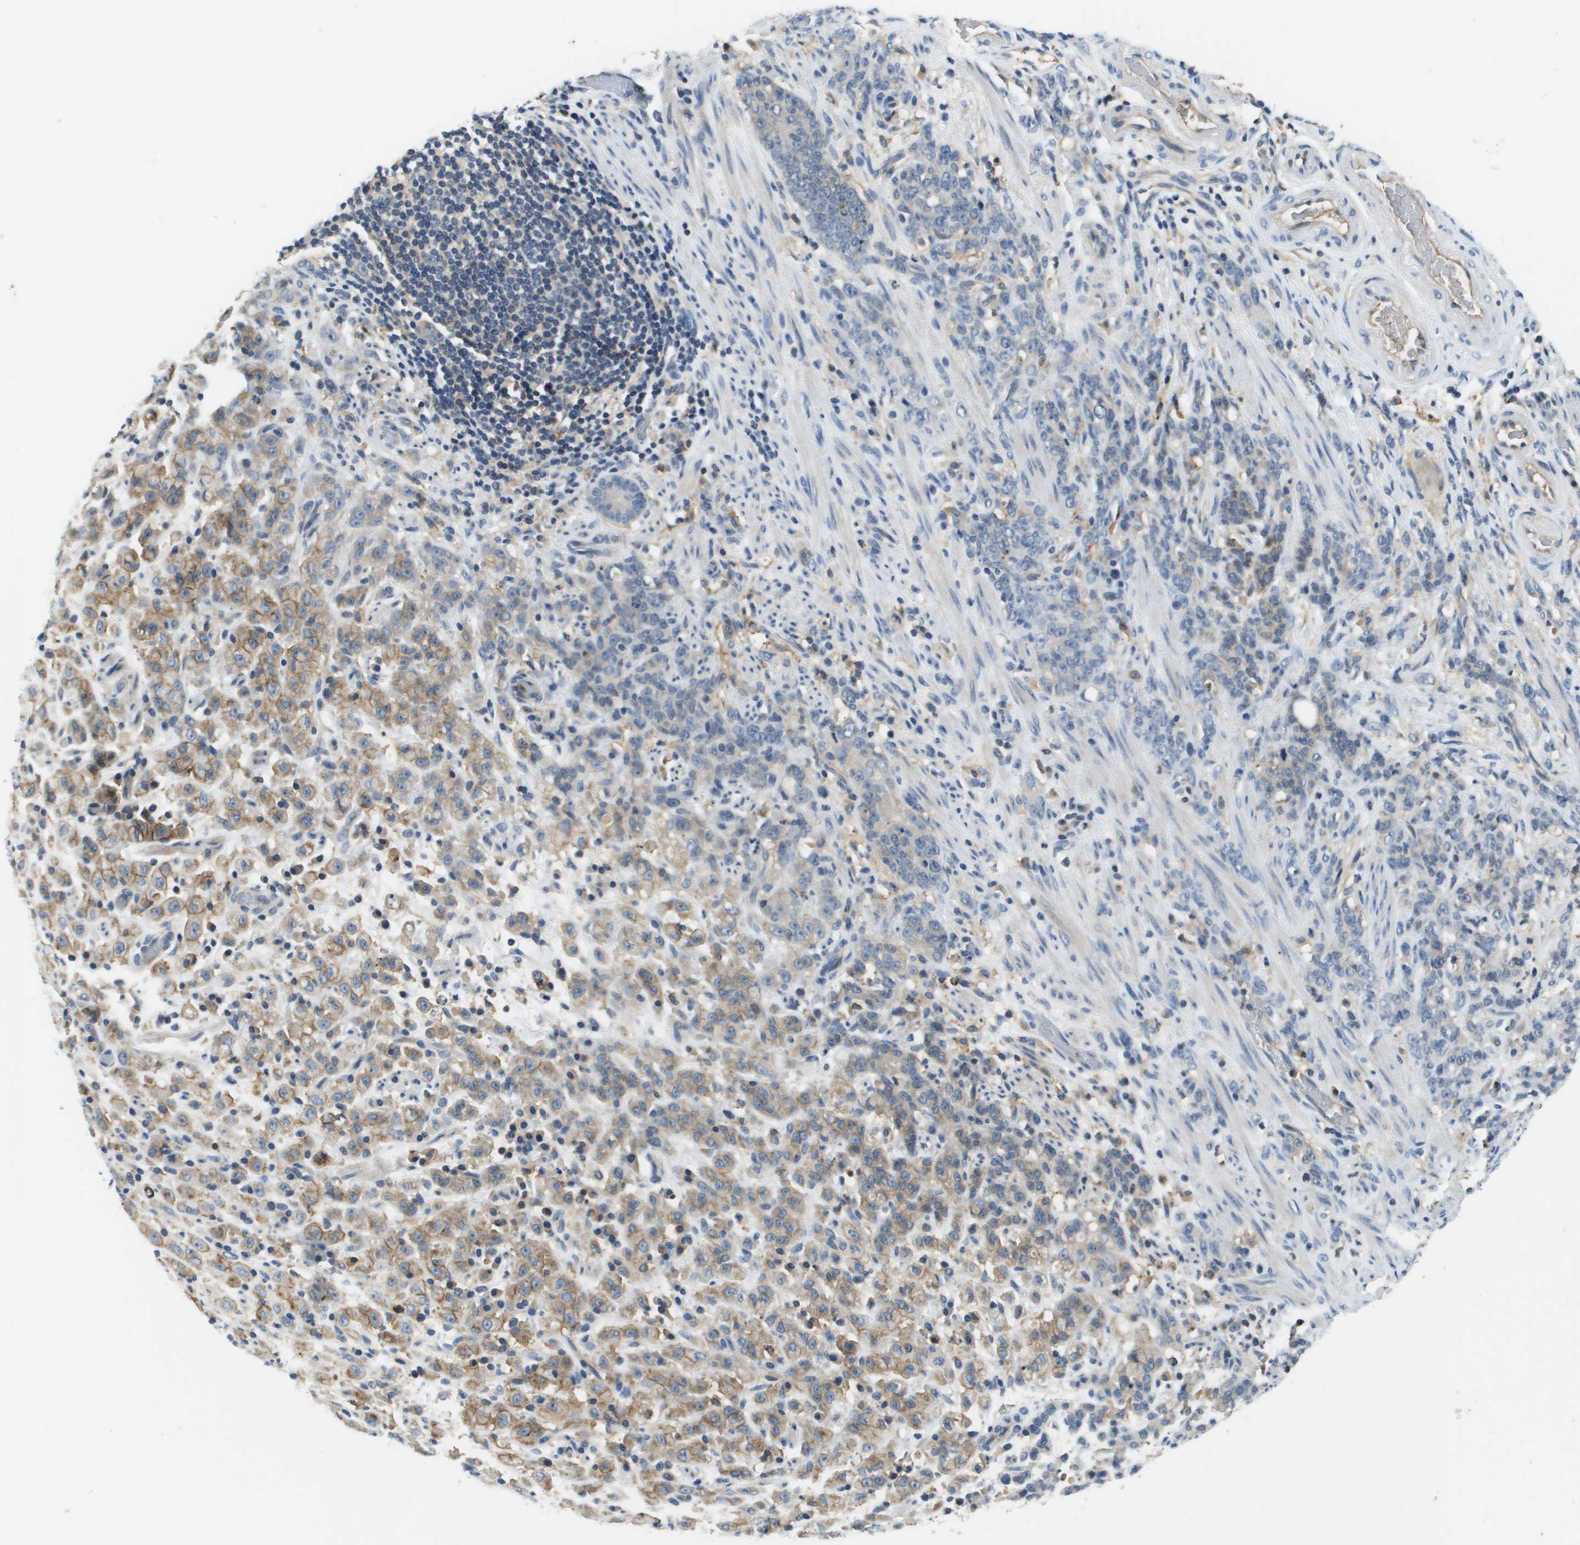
{"staining": {"intensity": "moderate", "quantity": "25%-75%", "location": "cytoplasmic/membranous"}, "tissue": "stomach cancer", "cell_type": "Tumor cells", "image_type": "cancer", "snomed": [{"axis": "morphology", "description": "Adenocarcinoma, NOS"}, {"axis": "topography", "description": "Stomach, lower"}], "caption": "IHC of human adenocarcinoma (stomach) shows medium levels of moderate cytoplasmic/membranous expression in approximately 25%-75% of tumor cells.", "gene": "SLC16A3", "patient": {"sex": "male", "age": 88}}